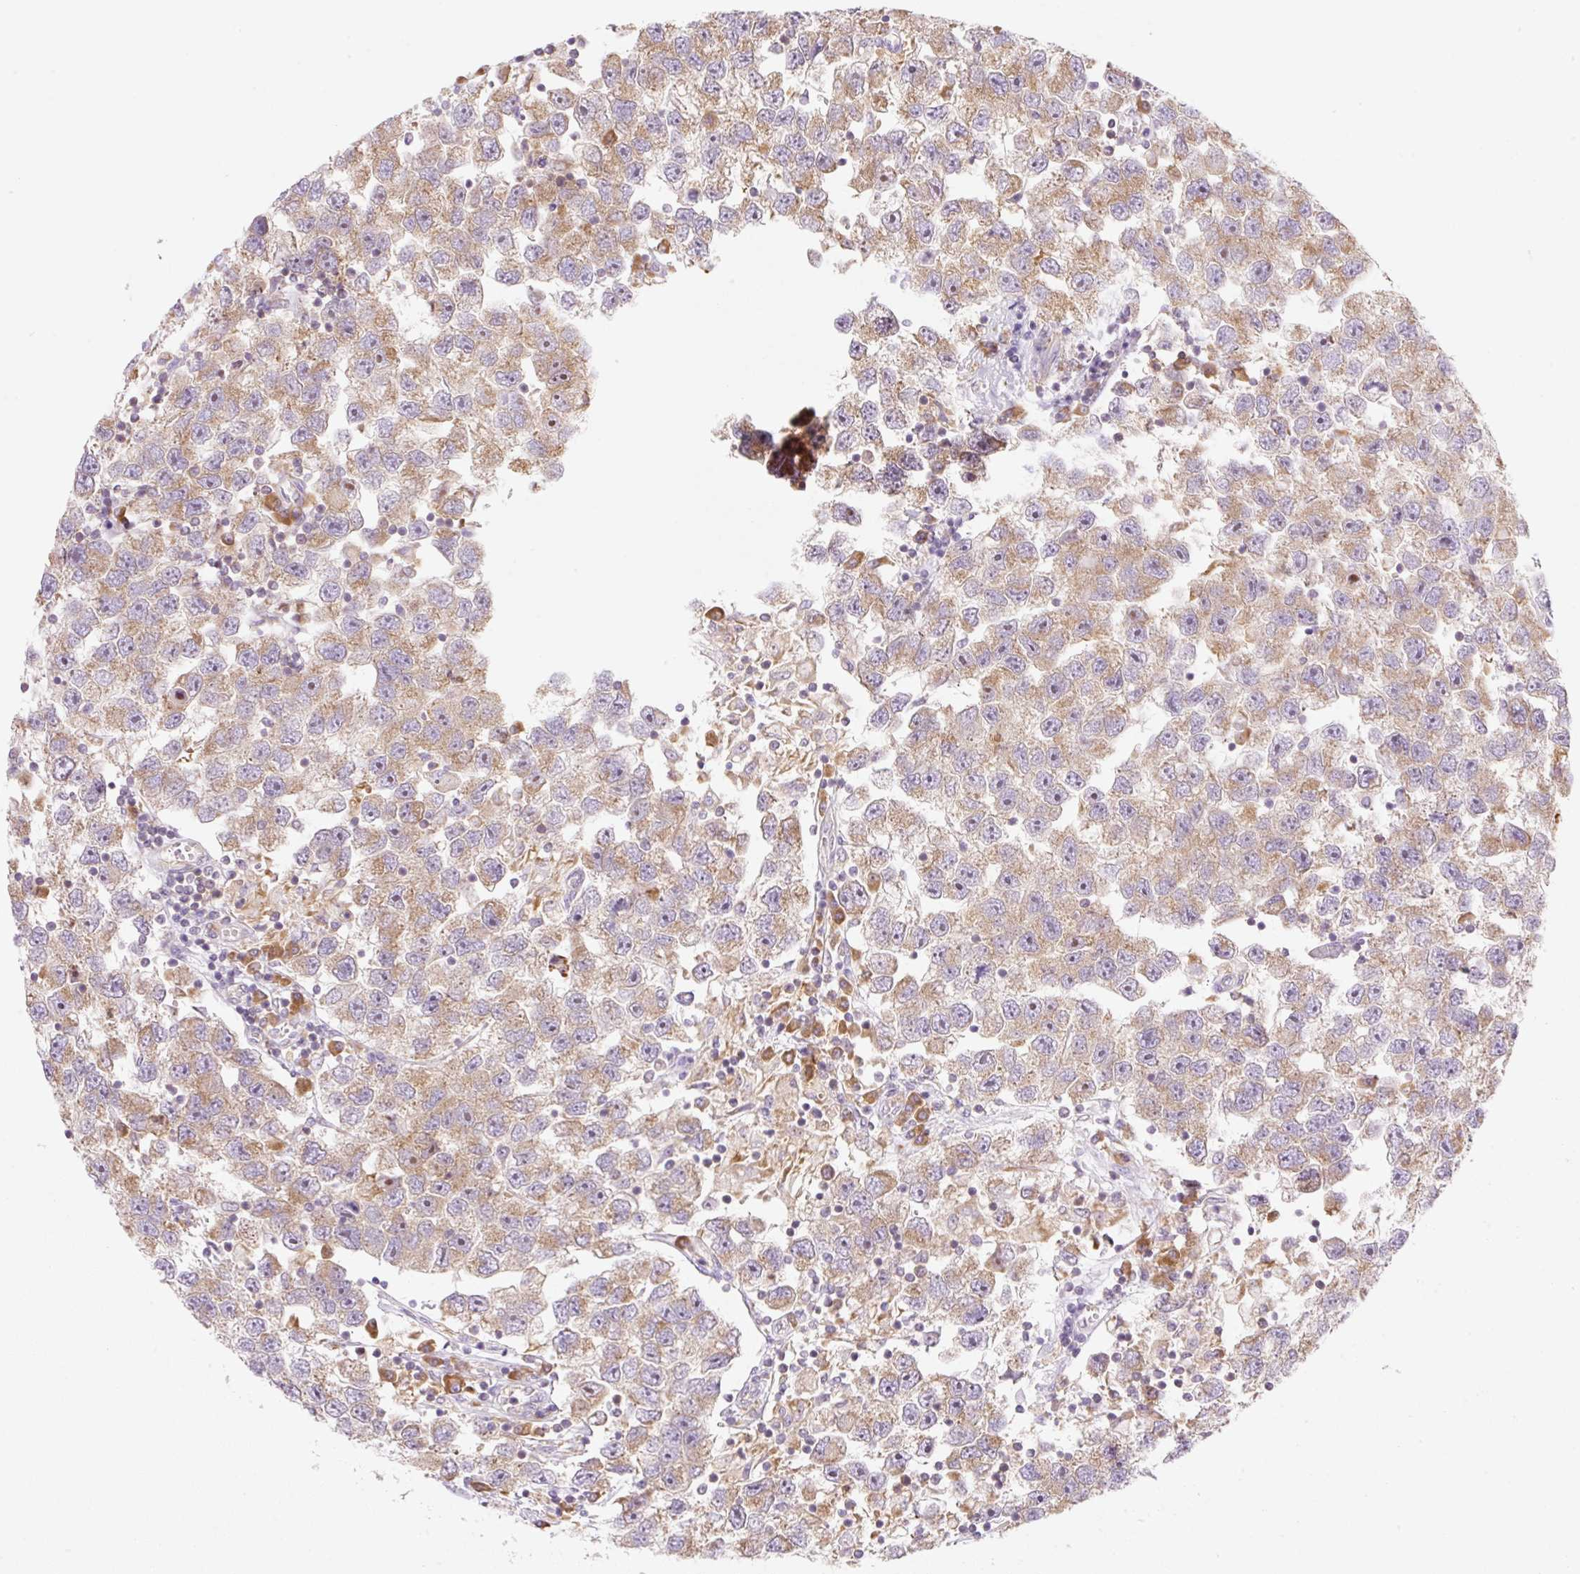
{"staining": {"intensity": "moderate", "quantity": ">75%", "location": "cytoplasmic/membranous"}, "tissue": "testis cancer", "cell_type": "Tumor cells", "image_type": "cancer", "snomed": [{"axis": "morphology", "description": "Seminoma, NOS"}, {"axis": "topography", "description": "Testis"}], "caption": "Tumor cells demonstrate medium levels of moderate cytoplasmic/membranous staining in approximately >75% of cells in human testis cancer. (DAB IHC with brightfield microscopy, high magnification).", "gene": "RPL18A", "patient": {"sex": "male", "age": 26}}